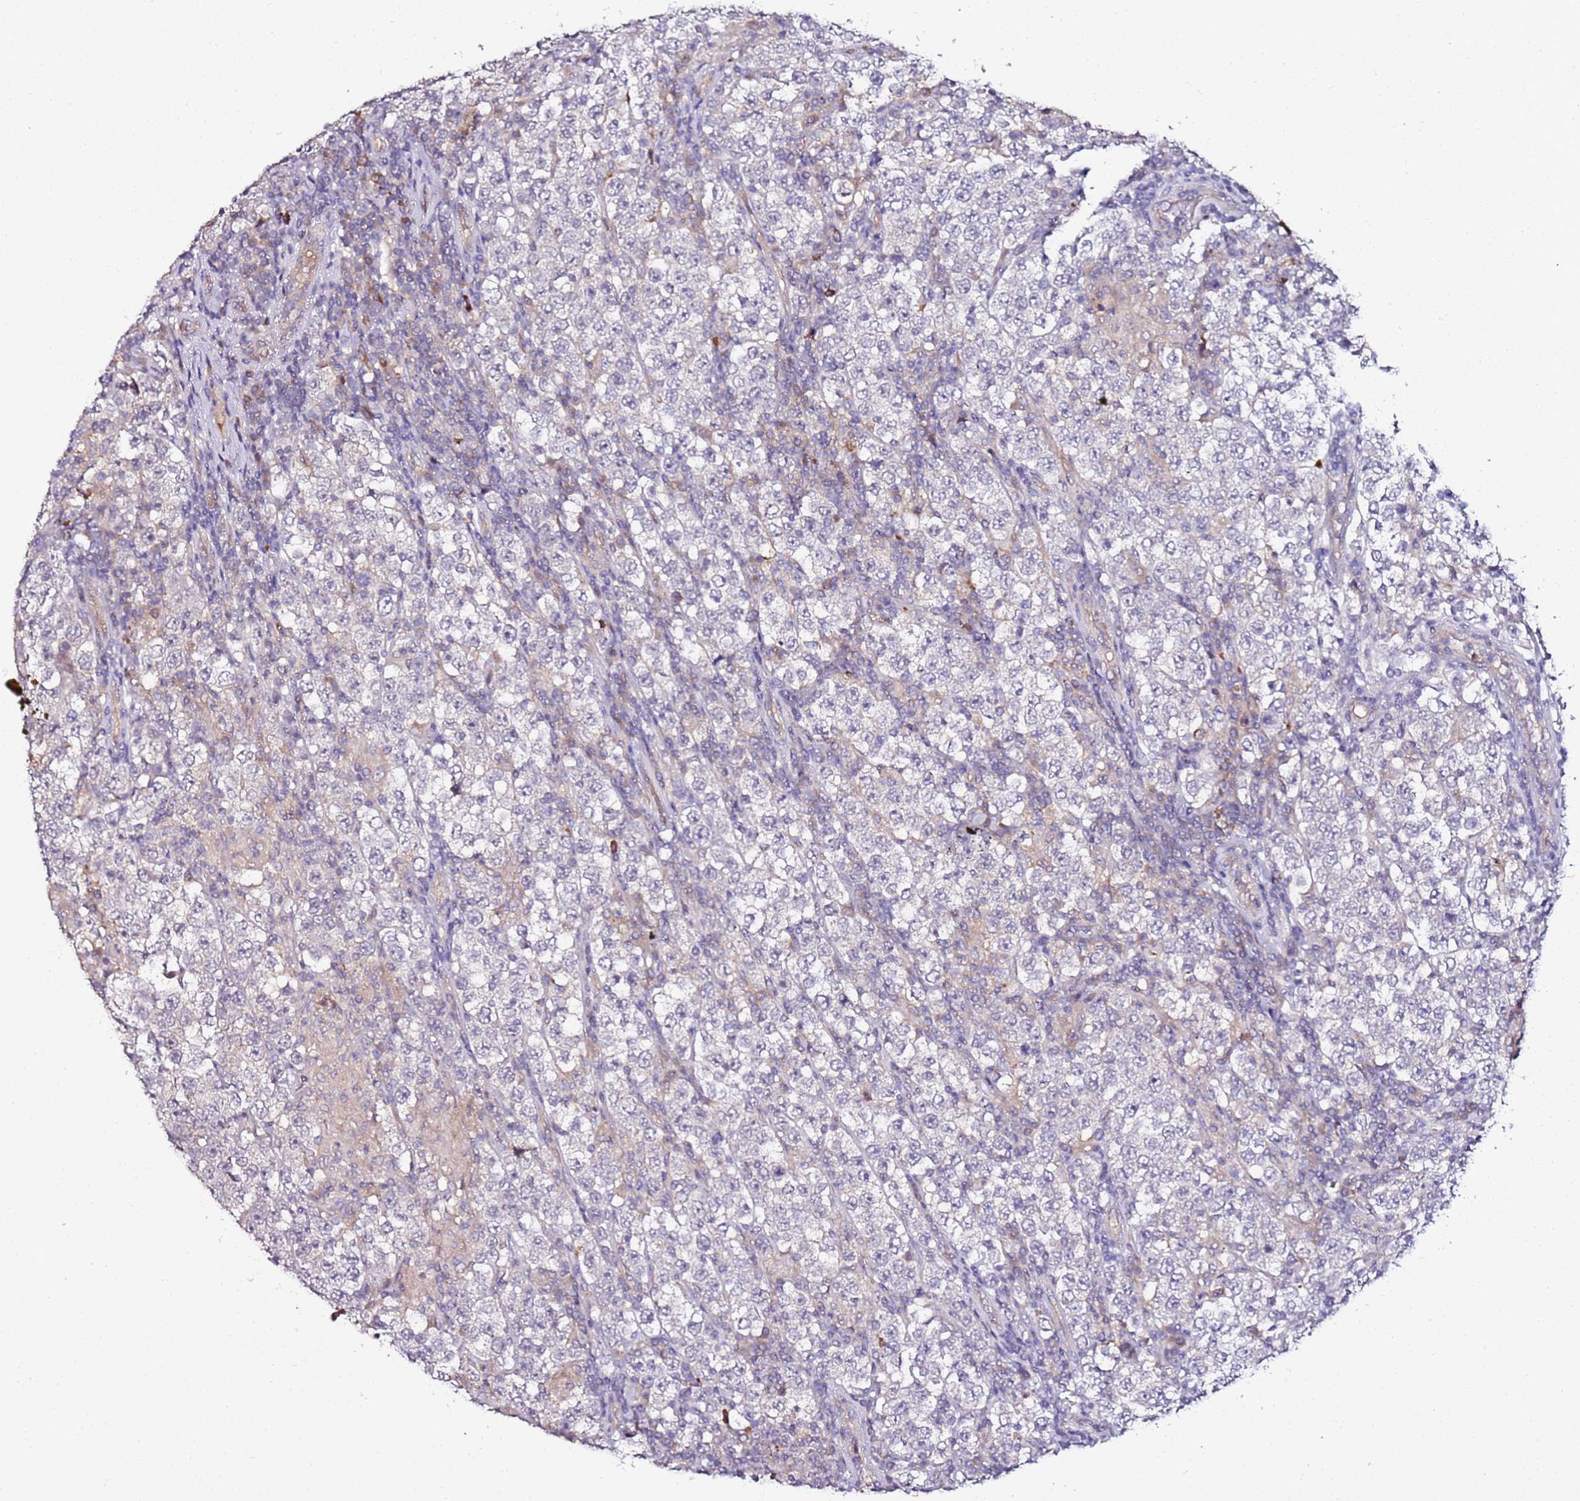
{"staining": {"intensity": "negative", "quantity": "none", "location": "none"}, "tissue": "testis cancer", "cell_type": "Tumor cells", "image_type": "cancer", "snomed": [{"axis": "morphology", "description": "Normal tissue, NOS"}, {"axis": "morphology", "description": "Urothelial carcinoma, High grade"}, {"axis": "morphology", "description": "Seminoma, NOS"}, {"axis": "morphology", "description": "Carcinoma, Embryonal, NOS"}, {"axis": "topography", "description": "Urinary bladder"}, {"axis": "topography", "description": "Testis"}], "caption": "The image reveals no significant positivity in tumor cells of seminoma (testis).", "gene": "SRRM5", "patient": {"sex": "male", "age": 41}}